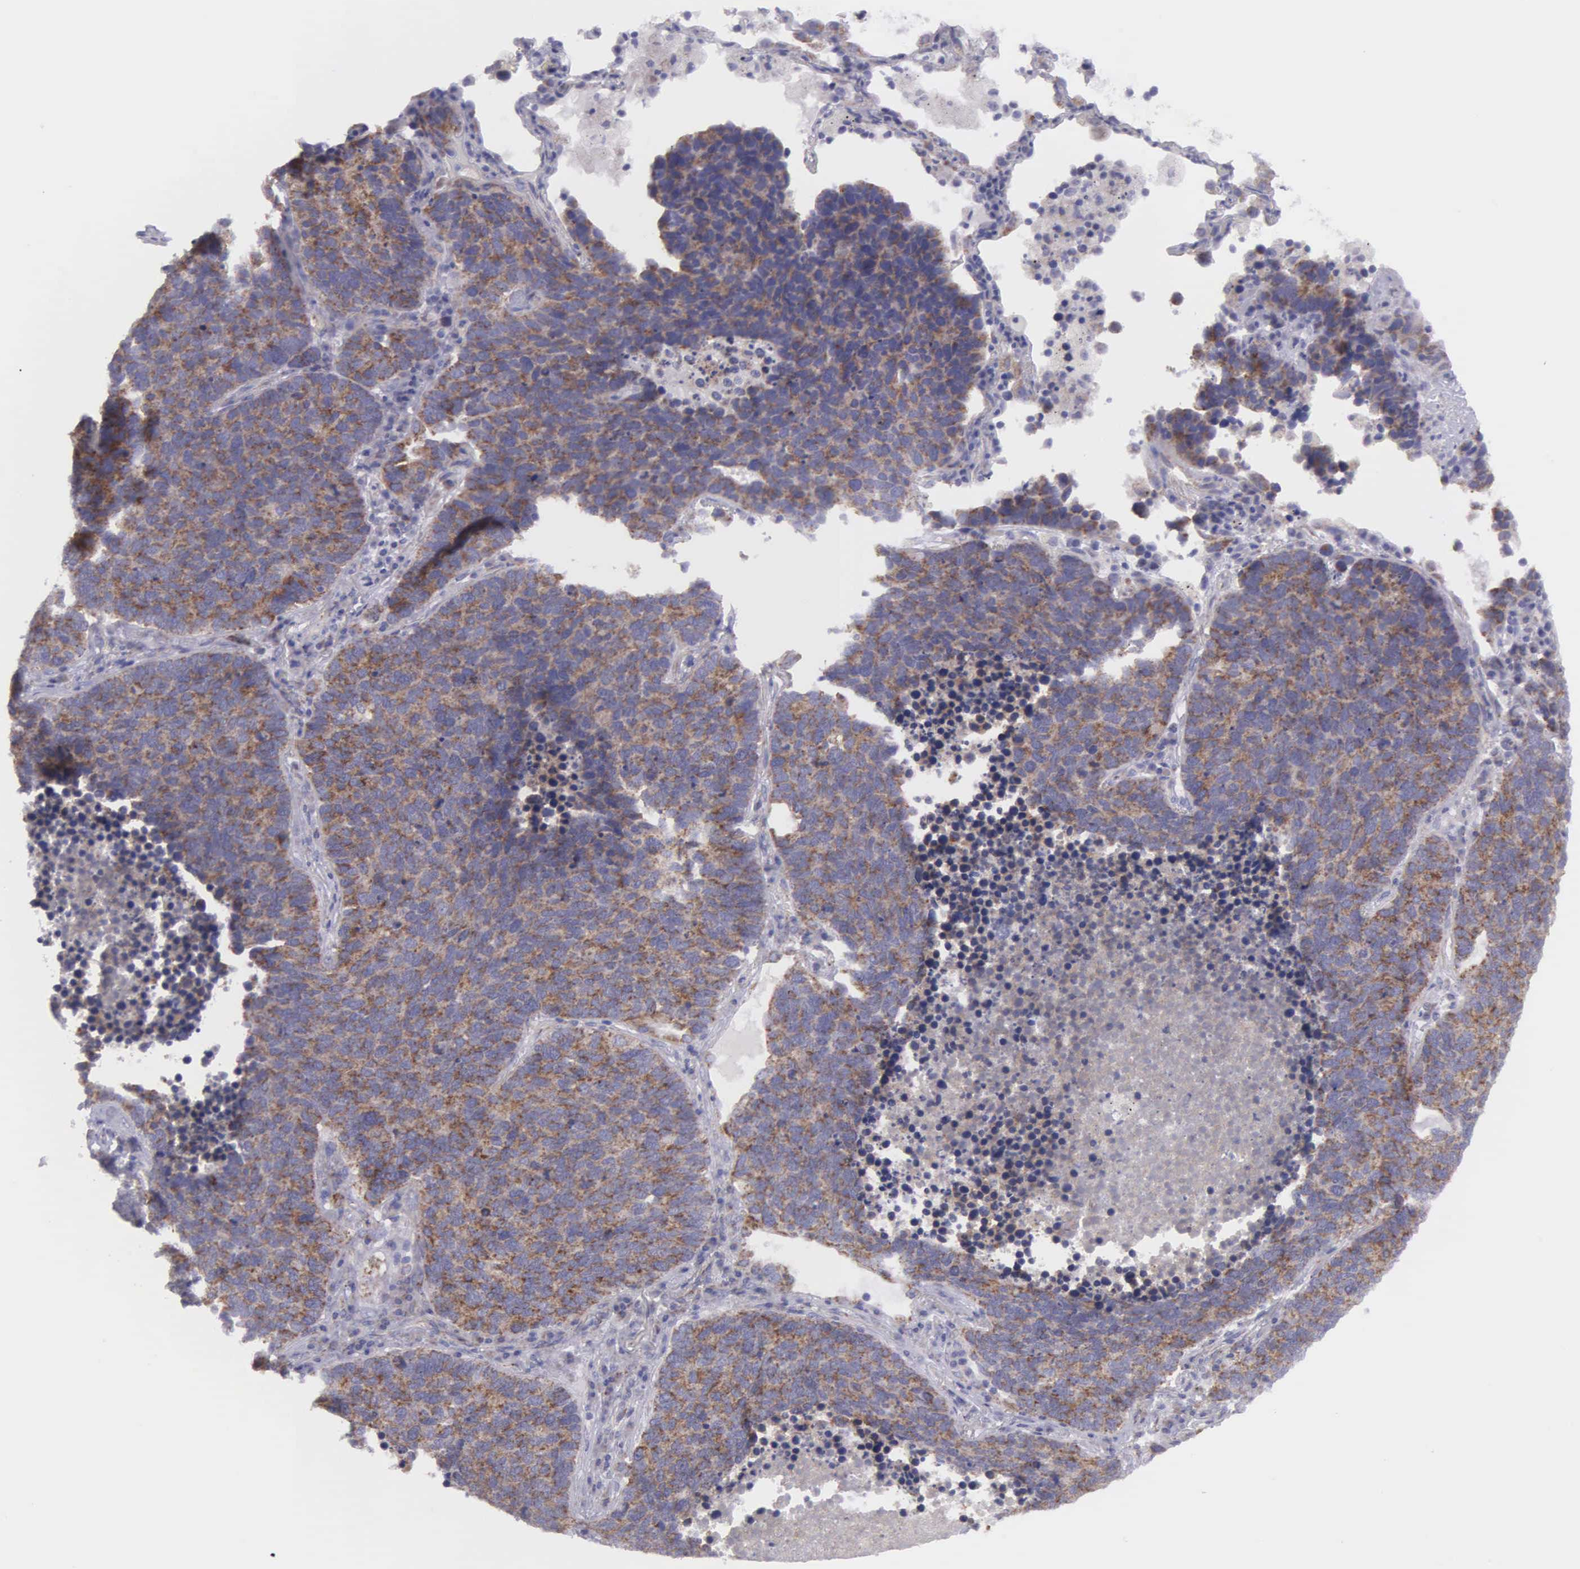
{"staining": {"intensity": "moderate", "quantity": ">75%", "location": "cytoplasmic/membranous"}, "tissue": "lung cancer", "cell_type": "Tumor cells", "image_type": "cancer", "snomed": [{"axis": "morphology", "description": "Neoplasm, malignant, NOS"}, {"axis": "topography", "description": "Lung"}], "caption": "Immunohistochemical staining of neoplasm (malignant) (lung) shows moderate cytoplasmic/membranous protein staining in about >75% of tumor cells. (Brightfield microscopy of DAB IHC at high magnification).", "gene": "SYNJ2BP", "patient": {"sex": "female", "age": 75}}